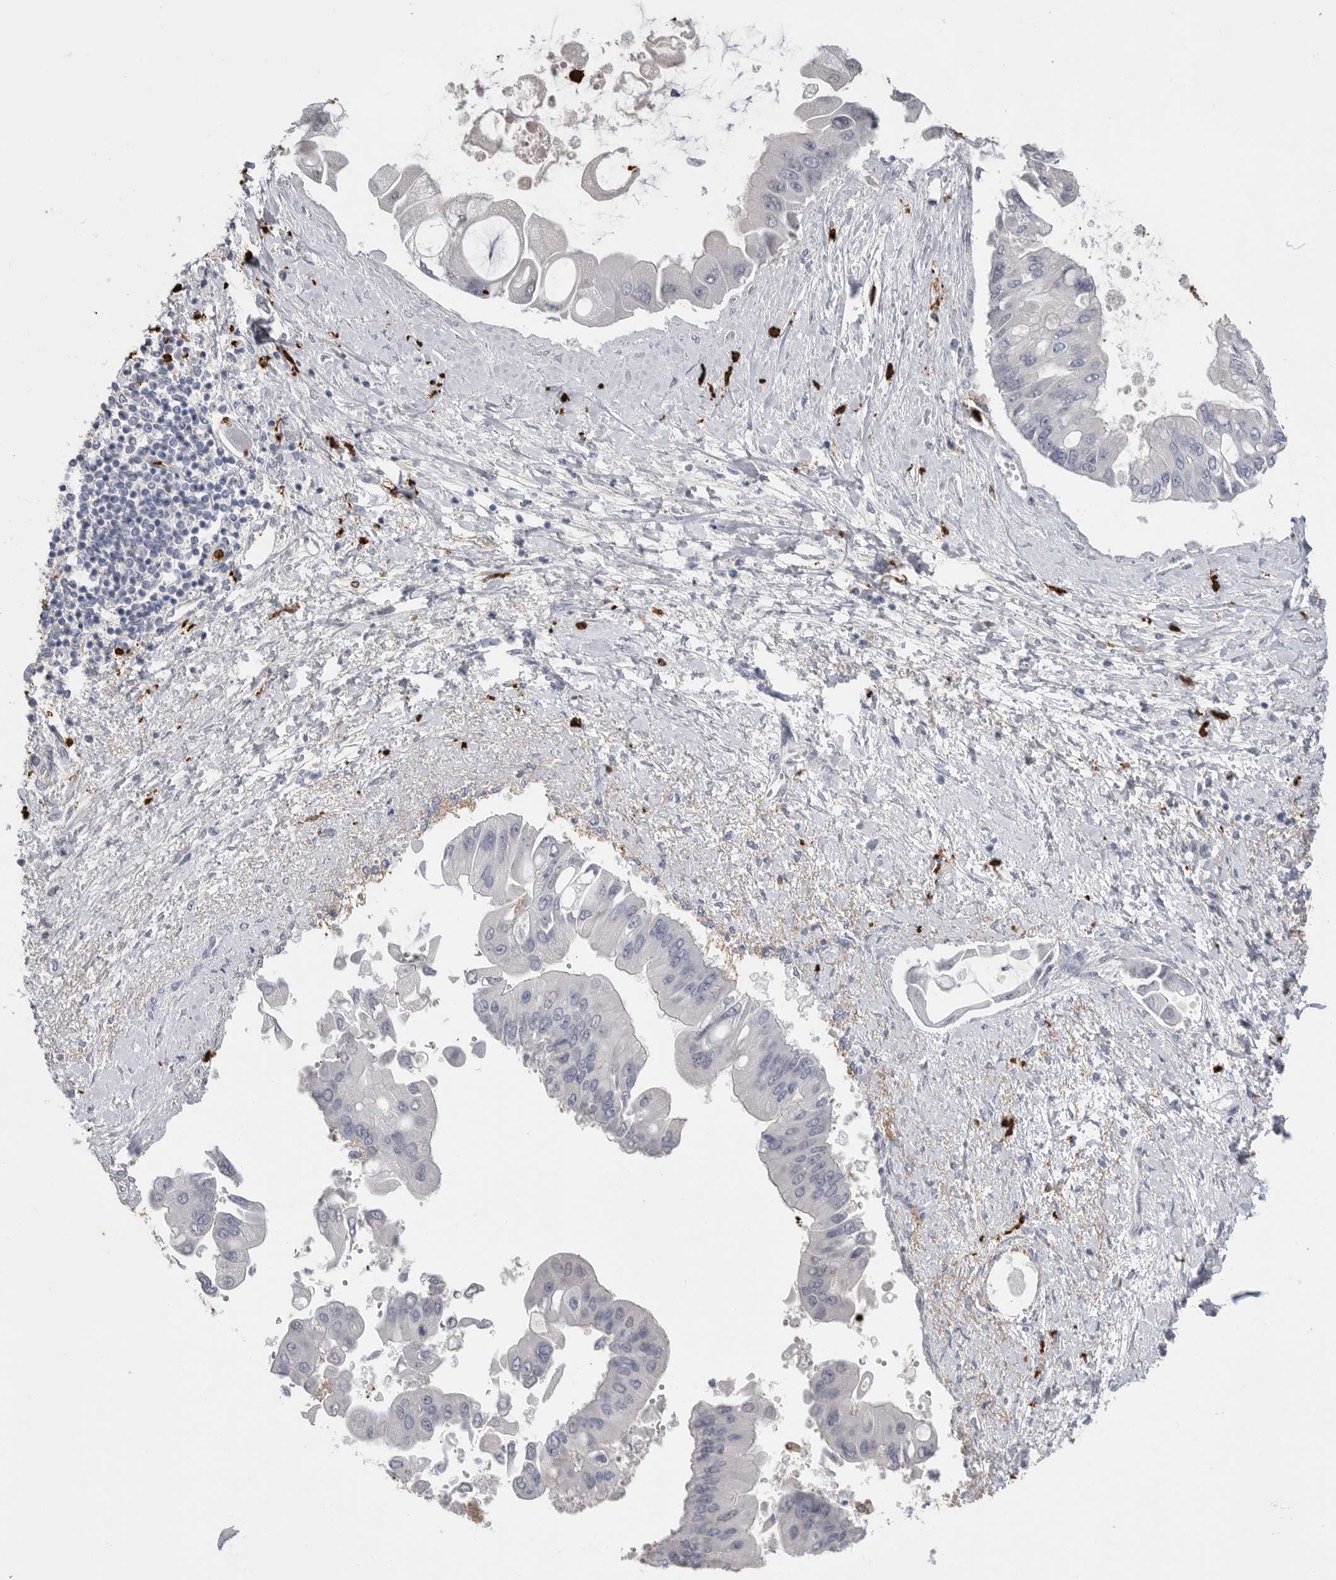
{"staining": {"intensity": "negative", "quantity": "none", "location": "none"}, "tissue": "liver cancer", "cell_type": "Tumor cells", "image_type": "cancer", "snomed": [{"axis": "morphology", "description": "Cholangiocarcinoma"}, {"axis": "topography", "description": "Liver"}], "caption": "Micrograph shows no significant protein positivity in tumor cells of liver cancer (cholangiocarcinoma).", "gene": "CYB561D1", "patient": {"sex": "male", "age": 50}}